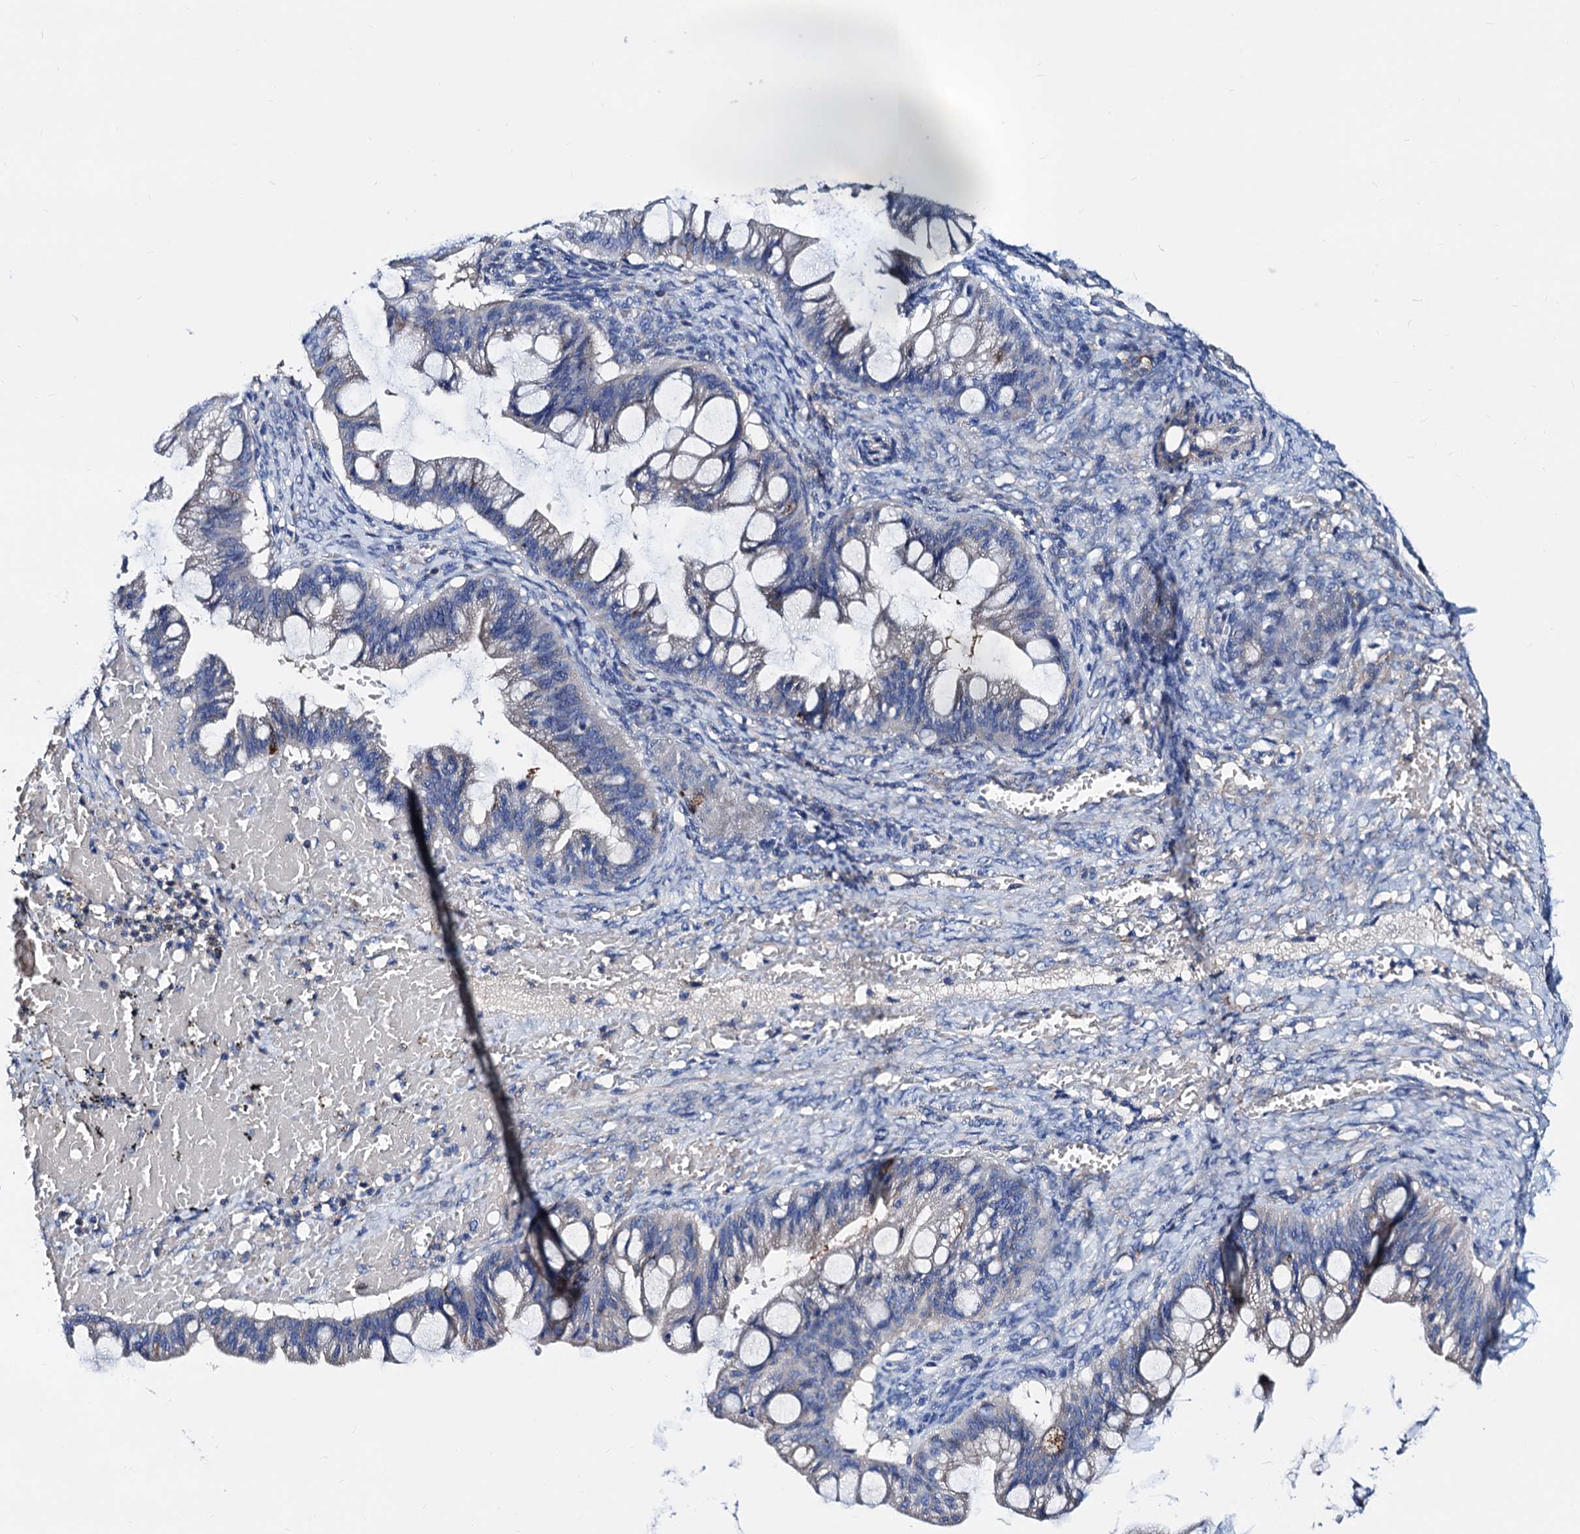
{"staining": {"intensity": "negative", "quantity": "none", "location": "none"}, "tissue": "ovarian cancer", "cell_type": "Tumor cells", "image_type": "cancer", "snomed": [{"axis": "morphology", "description": "Cystadenocarcinoma, mucinous, NOS"}, {"axis": "topography", "description": "Ovary"}], "caption": "A high-resolution micrograph shows IHC staining of mucinous cystadenocarcinoma (ovarian), which shows no significant staining in tumor cells.", "gene": "GCOM1", "patient": {"sex": "female", "age": 73}}